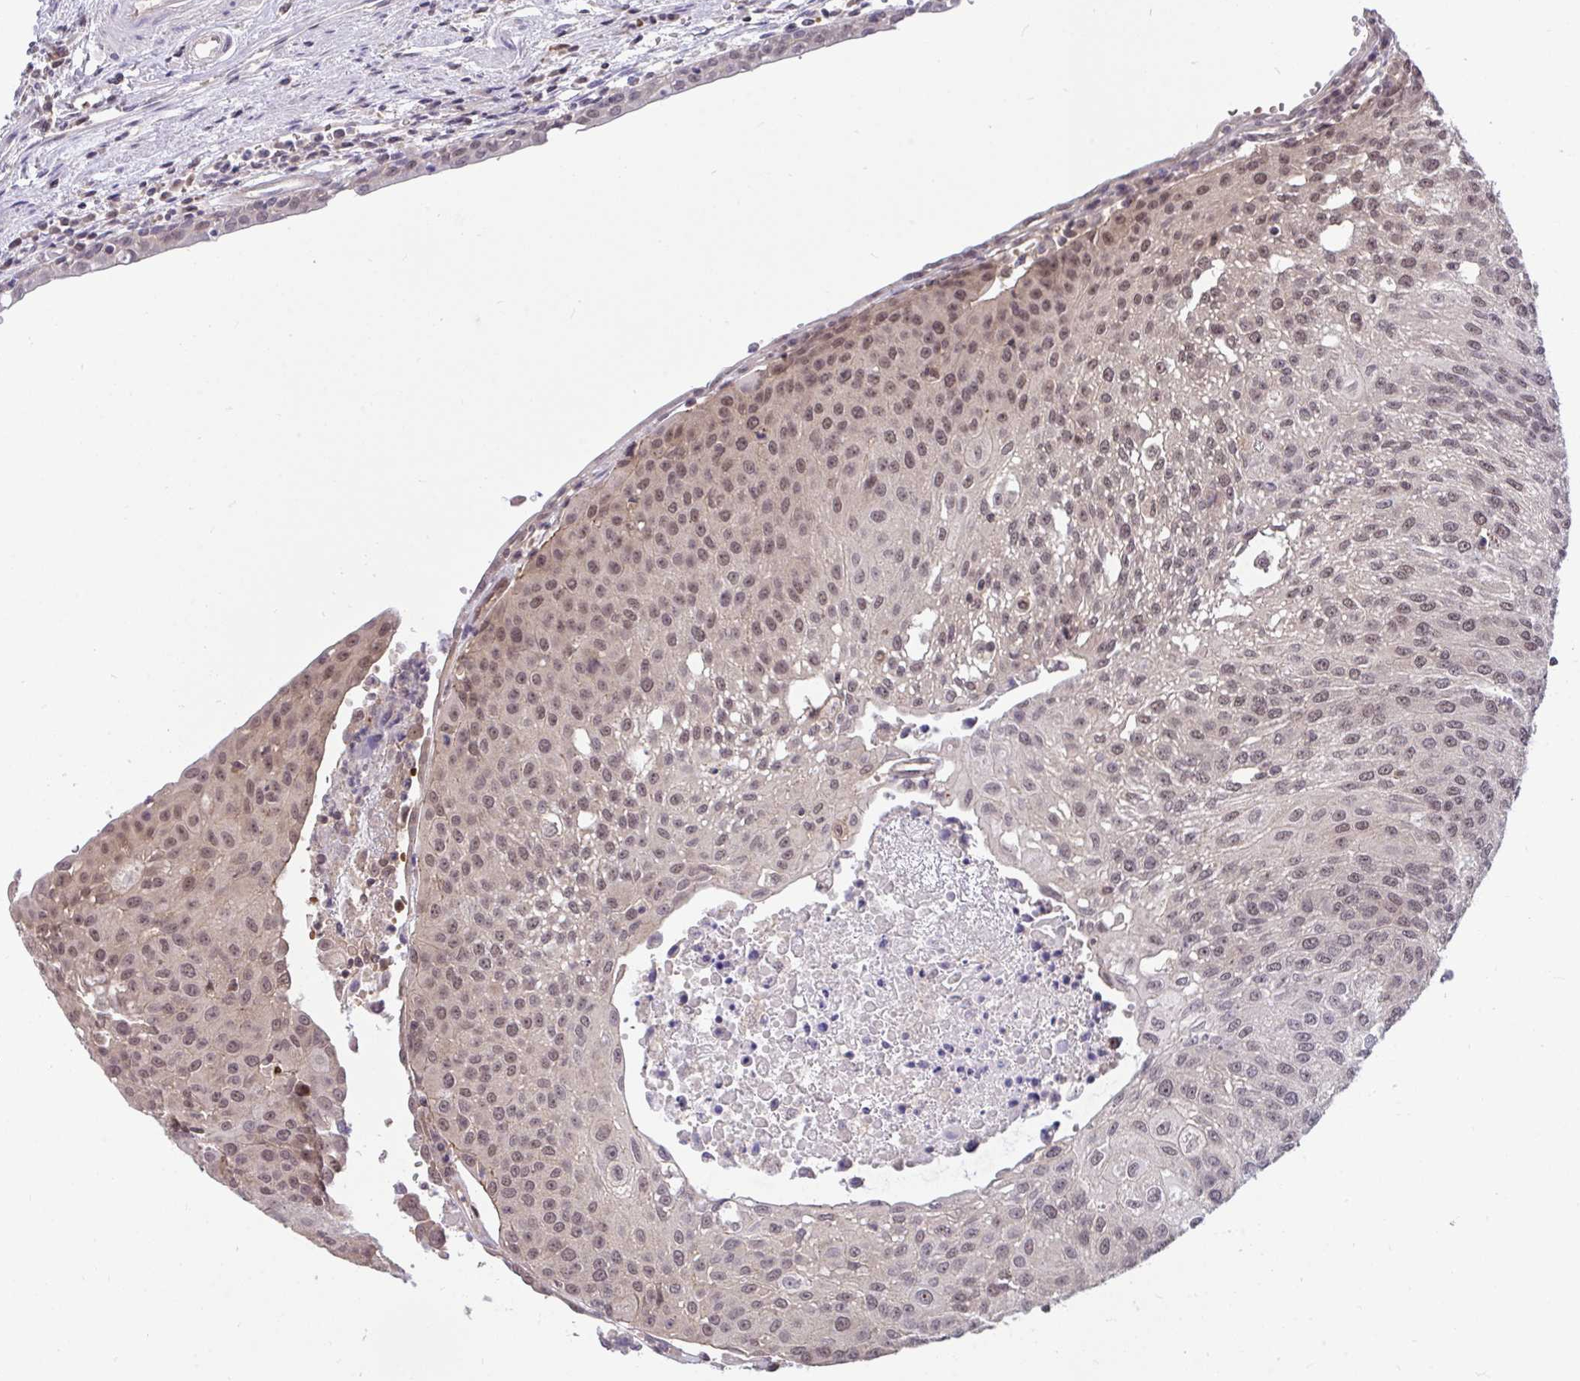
{"staining": {"intensity": "moderate", "quantity": ">75%", "location": "nuclear"}, "tissue": "urothelial cancer", "cell_type": "Tumor cells", "image_type": "cancer", "snomed": [{"axis": "morphology", "description": "Urothelial carcinoma, High grade"}, {"axis": "topography", "description": "Urinary bladder"}], "caption": "IHC of high-grade urothelial carcinoma reveals medium levels of moderate nuclear positivity in about >75% of tumor cells. Using DAB (brown) and hematoxylin (blue) stains, captured at high magnification using brightfield microscopy.", "gene": "PPP1CA", "patient": {"sex": "female", "age": 85}}